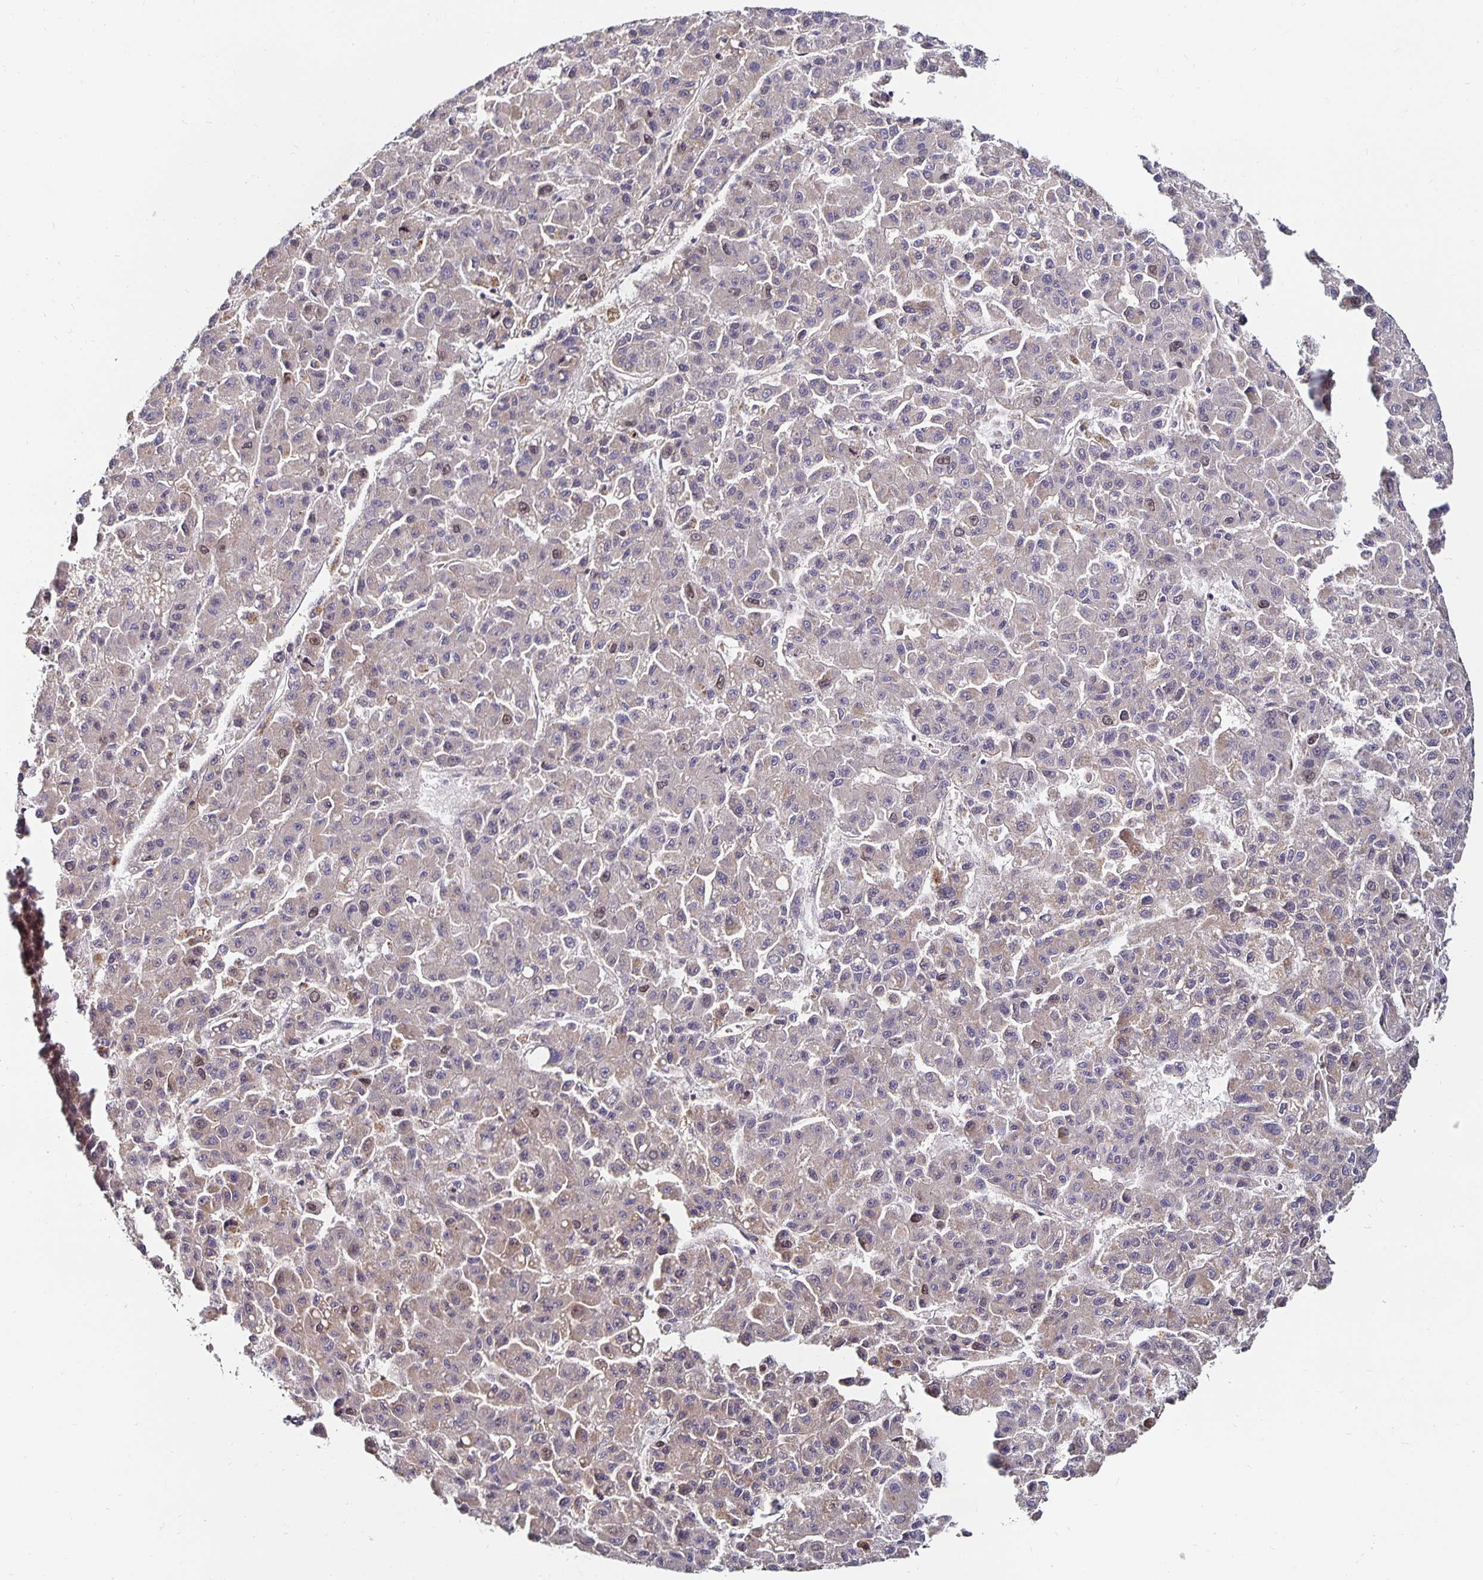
{"staining": {"intensity": "weak", "quantity": "<25%", "location": "cytoplasmic/membranous"}, "tissue": "liver cancer", "cell_type": "Tumor cells", "image_type": "cancer", "snomed": [{"axis": "morphology", "description": "Carcinoma, Hepatocellular, NOS"}, {"axis": "topography", "description": "Liver"}], "caption": "Immunohistochemistry (IHC) of human liver cancer (hepatocellular carcinoma) demonstrates no expression in tumor cells. Brightfield microscopy of immunohistochemistry stained with DAB (3,3'-diaminobenzidine) (brown) and hematoxylin (blue), captured at high magnification.", "gene": "ANLN", "patient": {"sex": "male", "age": 70}}